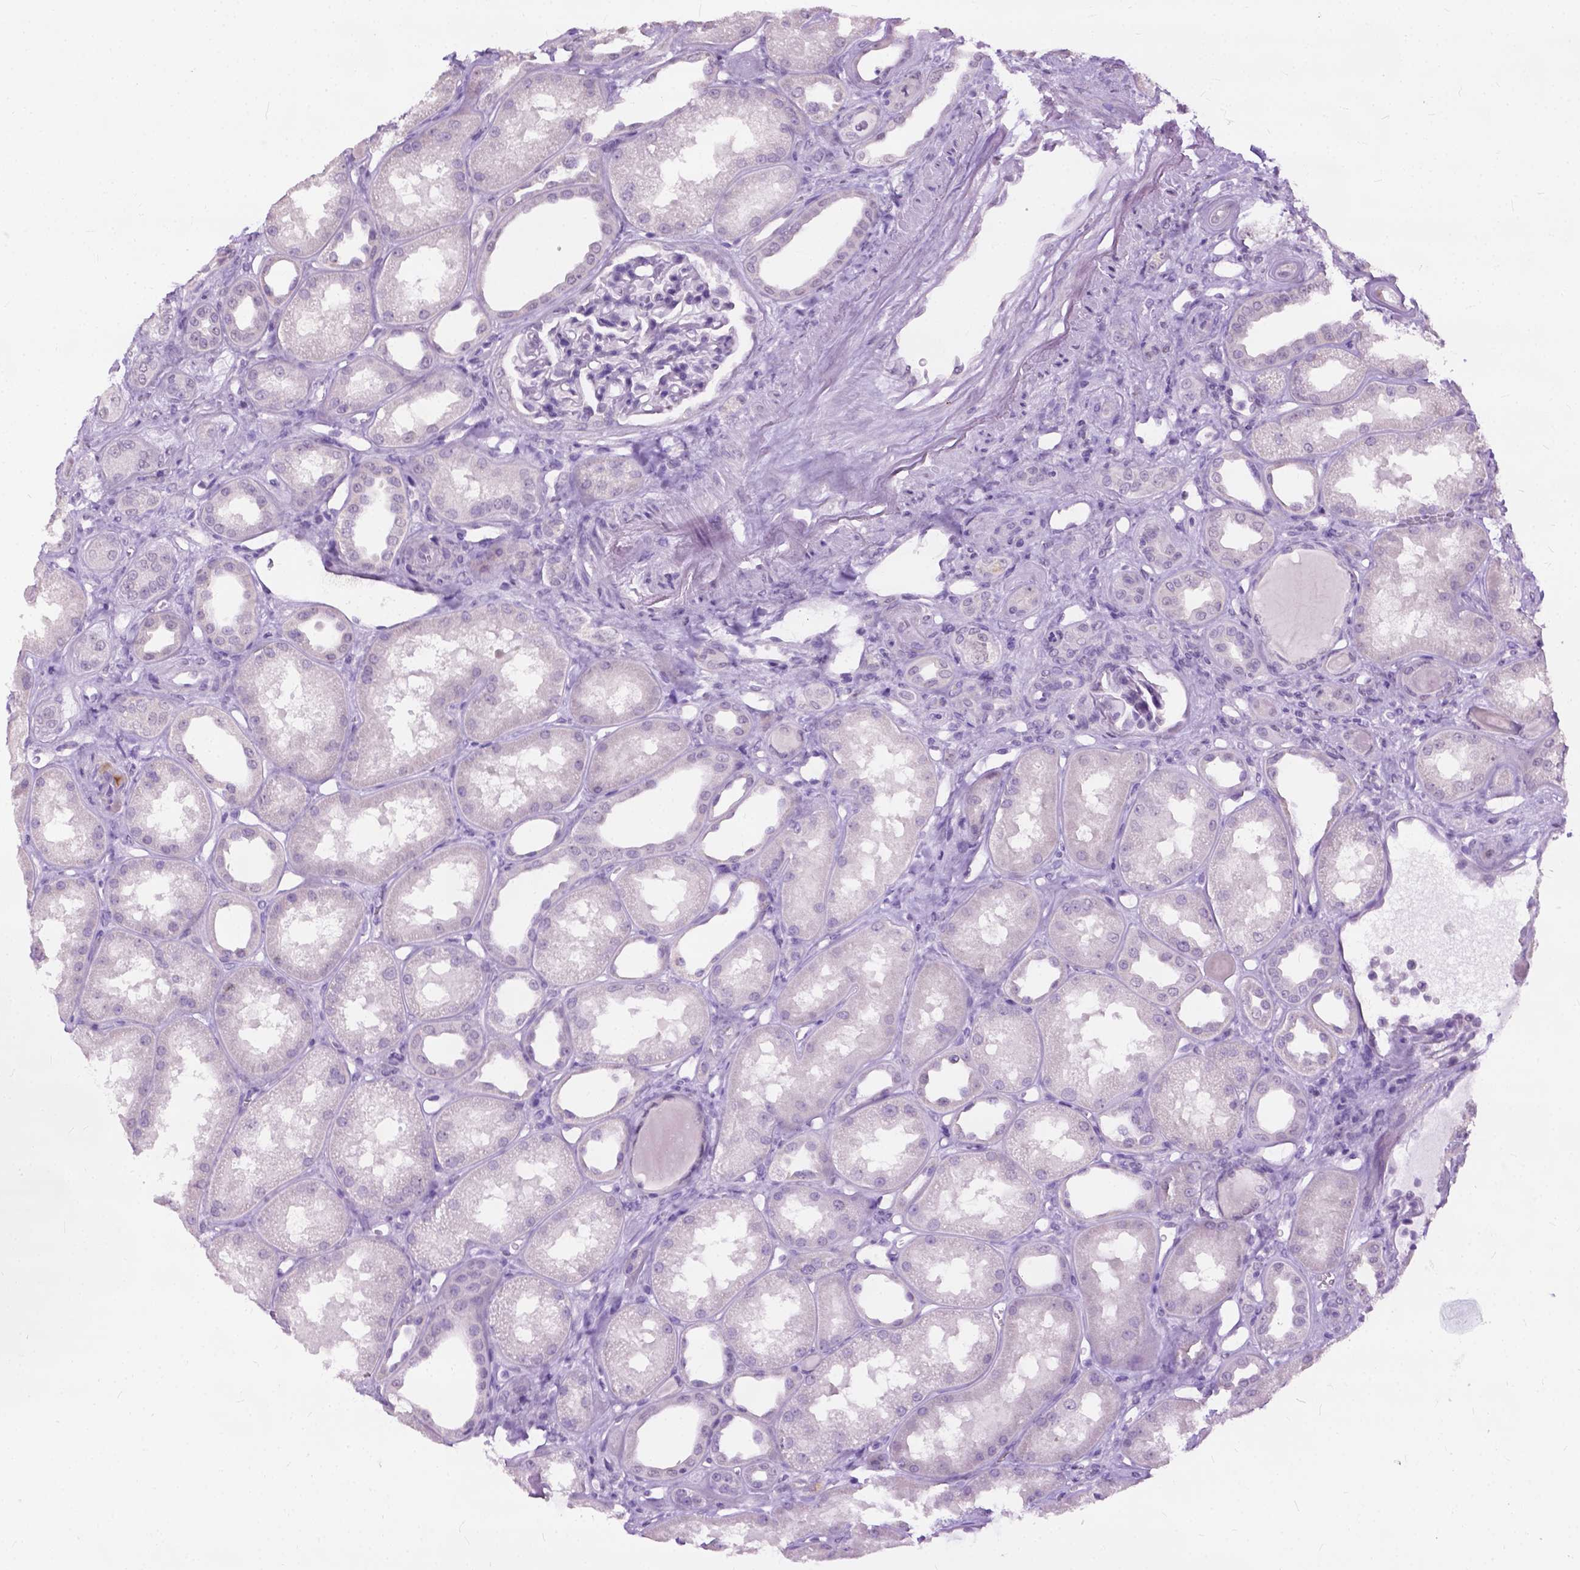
{"staining": {"intensity": "negative", "quantity": "none", "location": "none"}, "tissue": "kidney", "cell_type": "Cells in glomeruli", "image_type": "normal", "snomed": [{"axis": "morphology", "description": "Normal tissue, NOS"}, {"axis": "topography", "description": "Kidney"}], "caption": "Immunohistochemistry (IHC) histopathology image of normal kidney: kidney stained with DAB (3,3'-diaminobenzidine) displays no significant protein staining in cells in glomeruli.", "gene": "GPR37L1", "patient": {"sex": "male", "age": 61}}